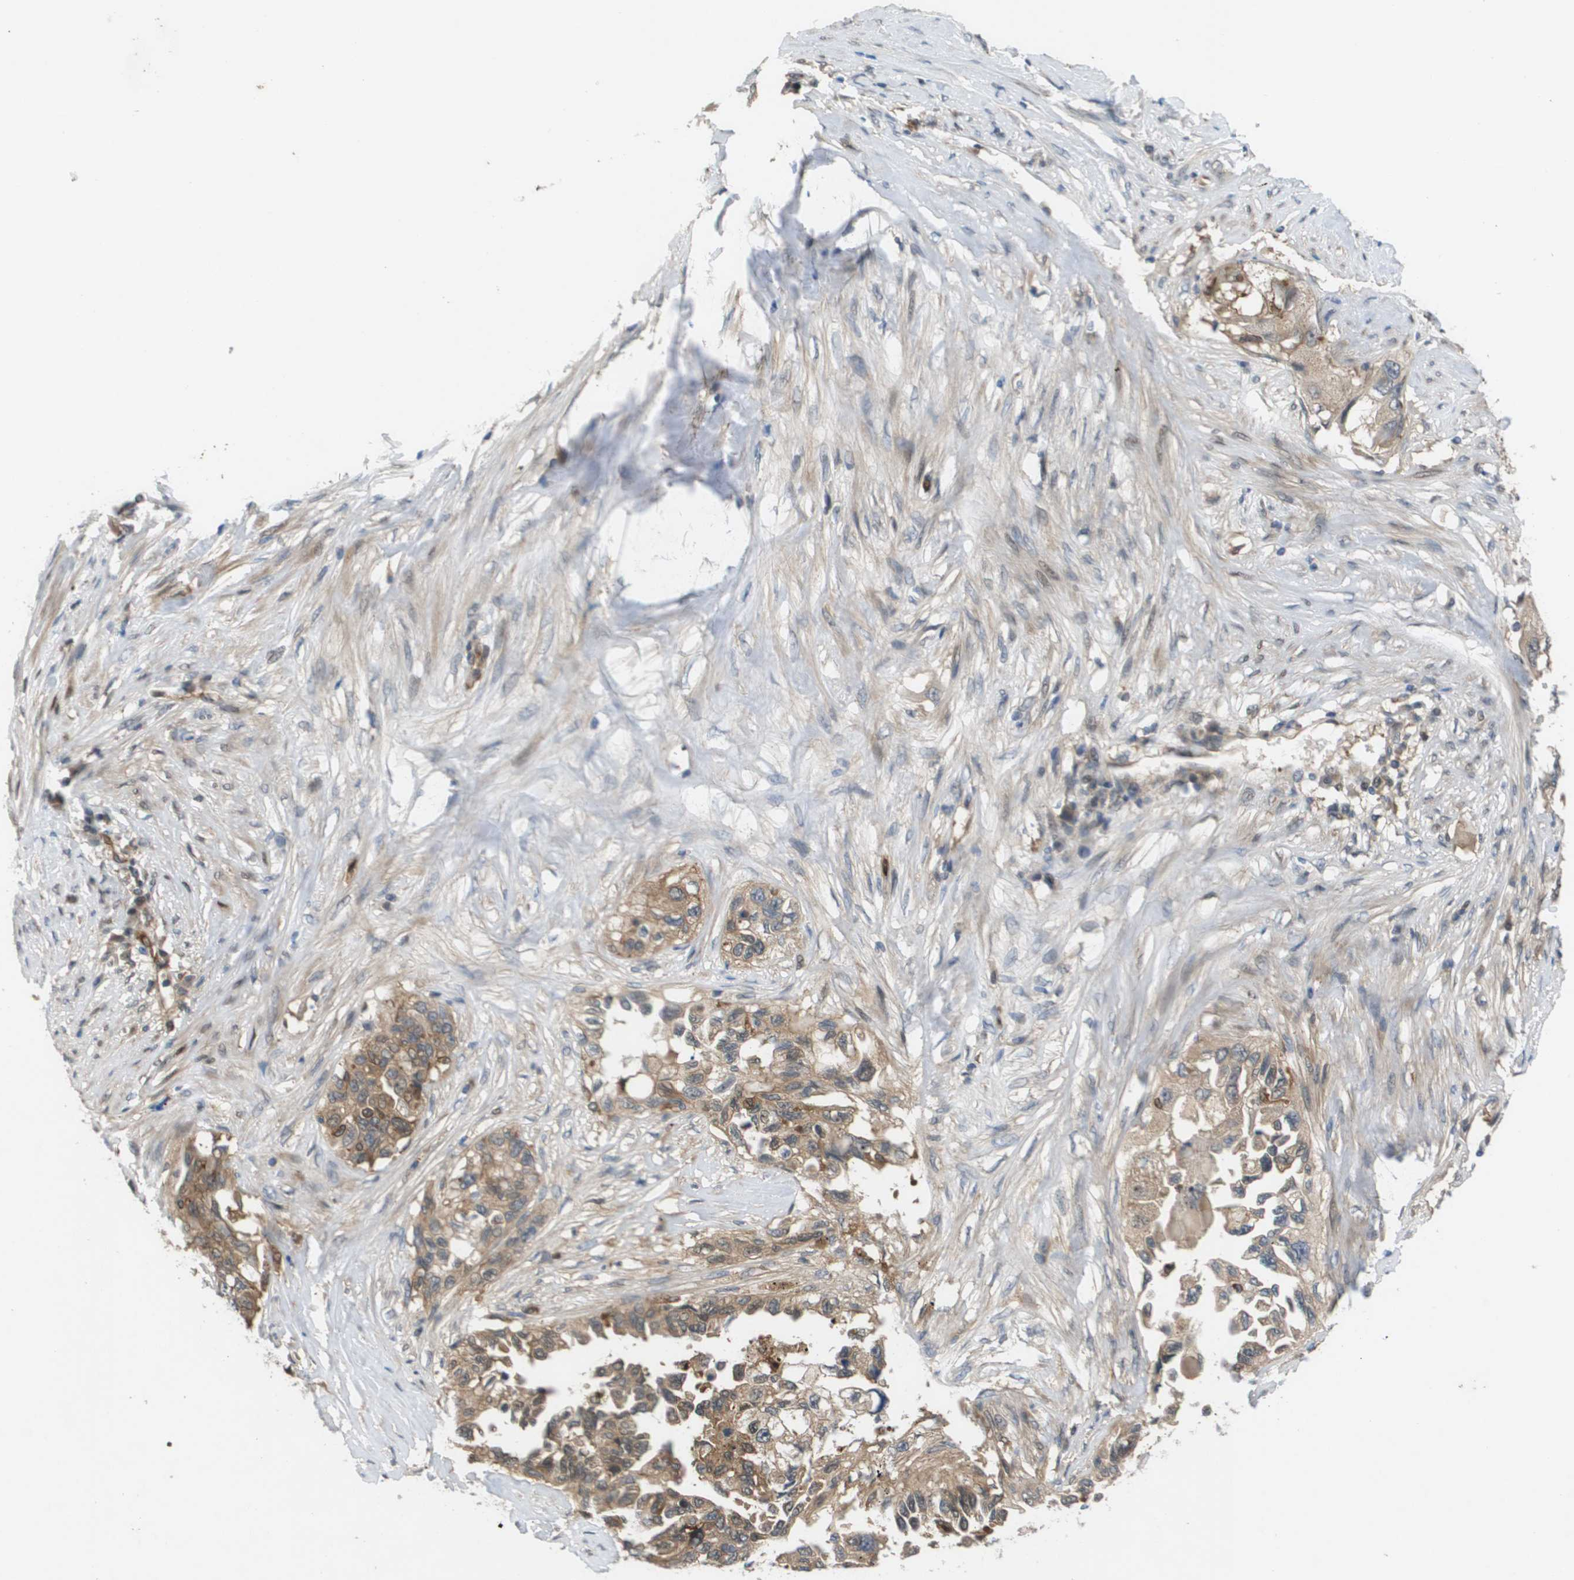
{"staining": {"intensity": "moderate", "quantity": "25%-75%", "location": "cytoplasmic/membranous"}, "tissue": "lung cancer", "cell_type": "Tumor cells", "image_type": "cancer", "snomed": [{"axis": "morphology", "description": "Adenocarcinoma, NOS"}, {"axis": "topography", "description": "Lung"}], "caption": "Human lung cancer (adenocarcinoma) stained for a protein (brown) demonstrates moderate cytoplasmic/membranous positive positivity in about 25%-75% of tumor cells.", "gene": "PALD1", "patient": {"sex": "female", "age": 51}}